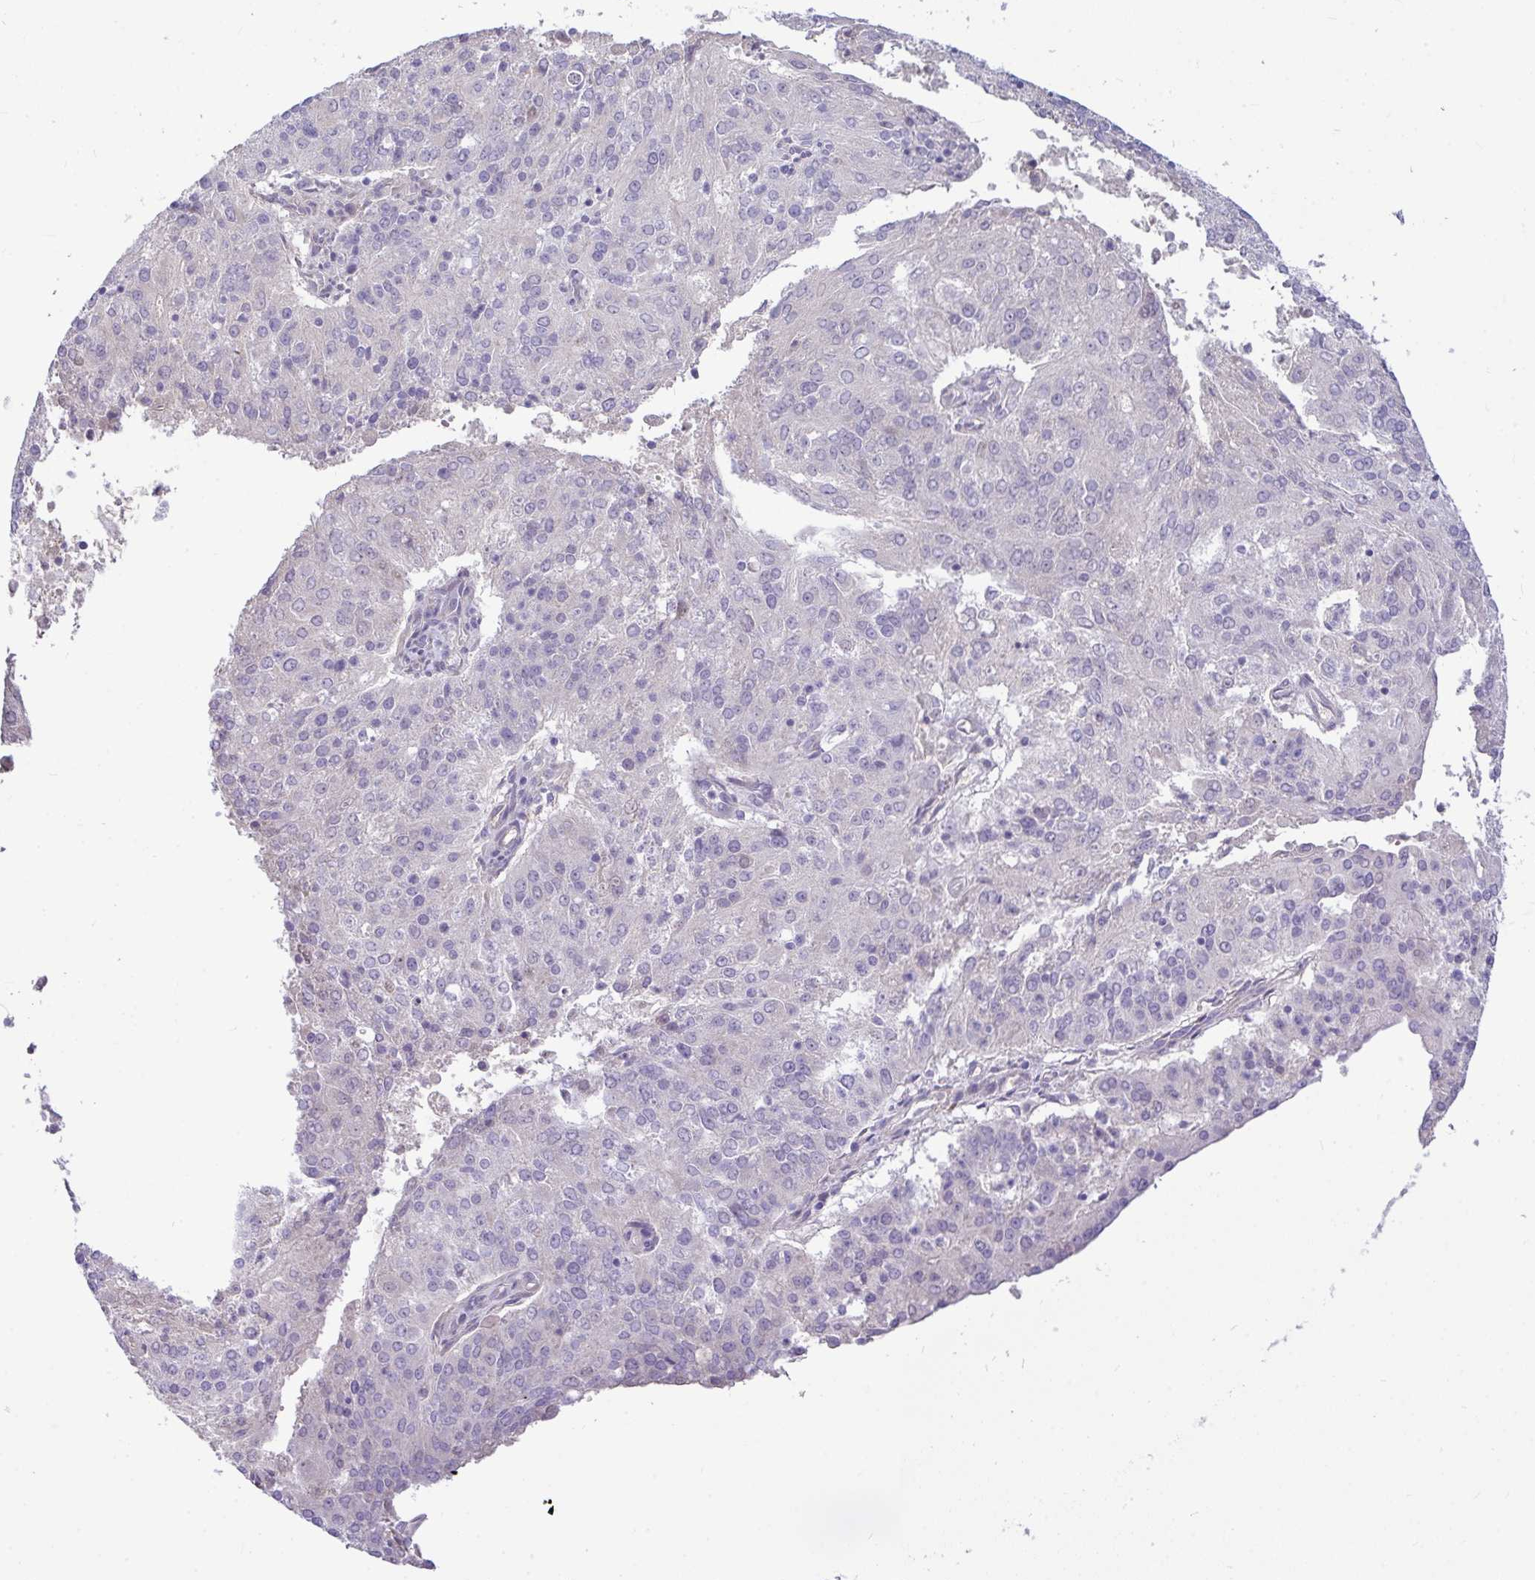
{"staining": {"intensity": "negative", "quantity": "none", "location": "none"}, "tissue": "endometrial cancer", "cell_type": "Tumor cells", "image_type": "cancer", "snomed": [{"axis": "morphology", "description": "Adenocarcinoma, NOS"}, {"axis": "topography", "description": "Endometrium"}], "caption": "There is no significant positivity in tumor cells of endometrial cancer (adenocarcinoma). (Stains: DAB (3,3'-diaminobenzidine) immunohistochemistry with hematoxylin counter stain, Microscopy: brightfield microscopy at high magnification).", "gene": "MOCS1", "patient": {"sex": "female", "age": 82}}